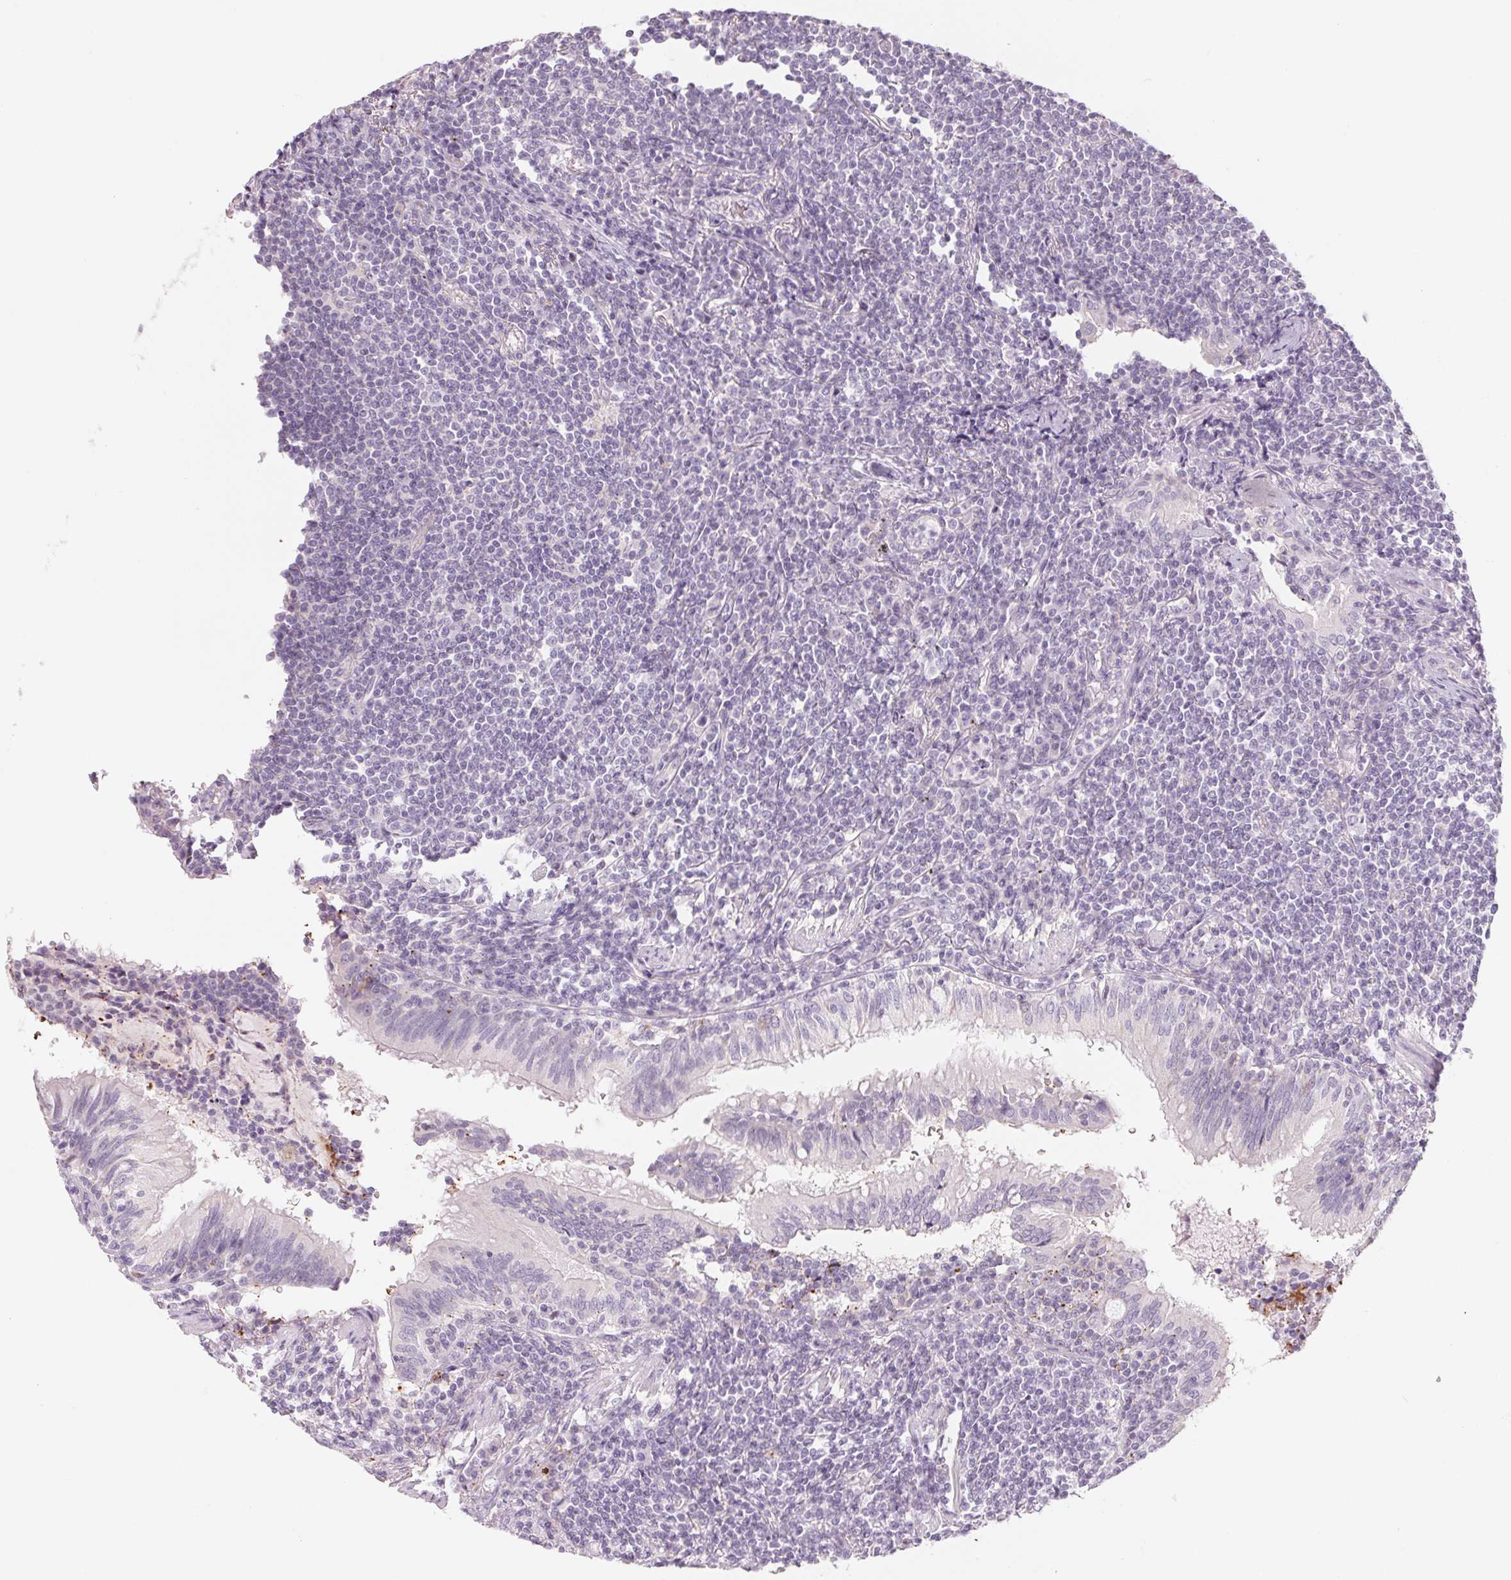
{"staining": {"intensity": "negative", "quantity": "none", "location": "none"}, "tissue": "lymphoma", "cell_type": "Tumor cells", "image_type": "cancer", "snomed": [{"axis": "morphology", "description": "Malignant lymphoma, non-Hodgkin's type, Low grade"}, {"axis": "topography", "description": "Lung"}], "caption": "This is an immunohistochemistry image of lymphoma. There is no positivity in tumor cells.", "gene": "POU1F1", "patient": {"sex": "female", "age": 71}}